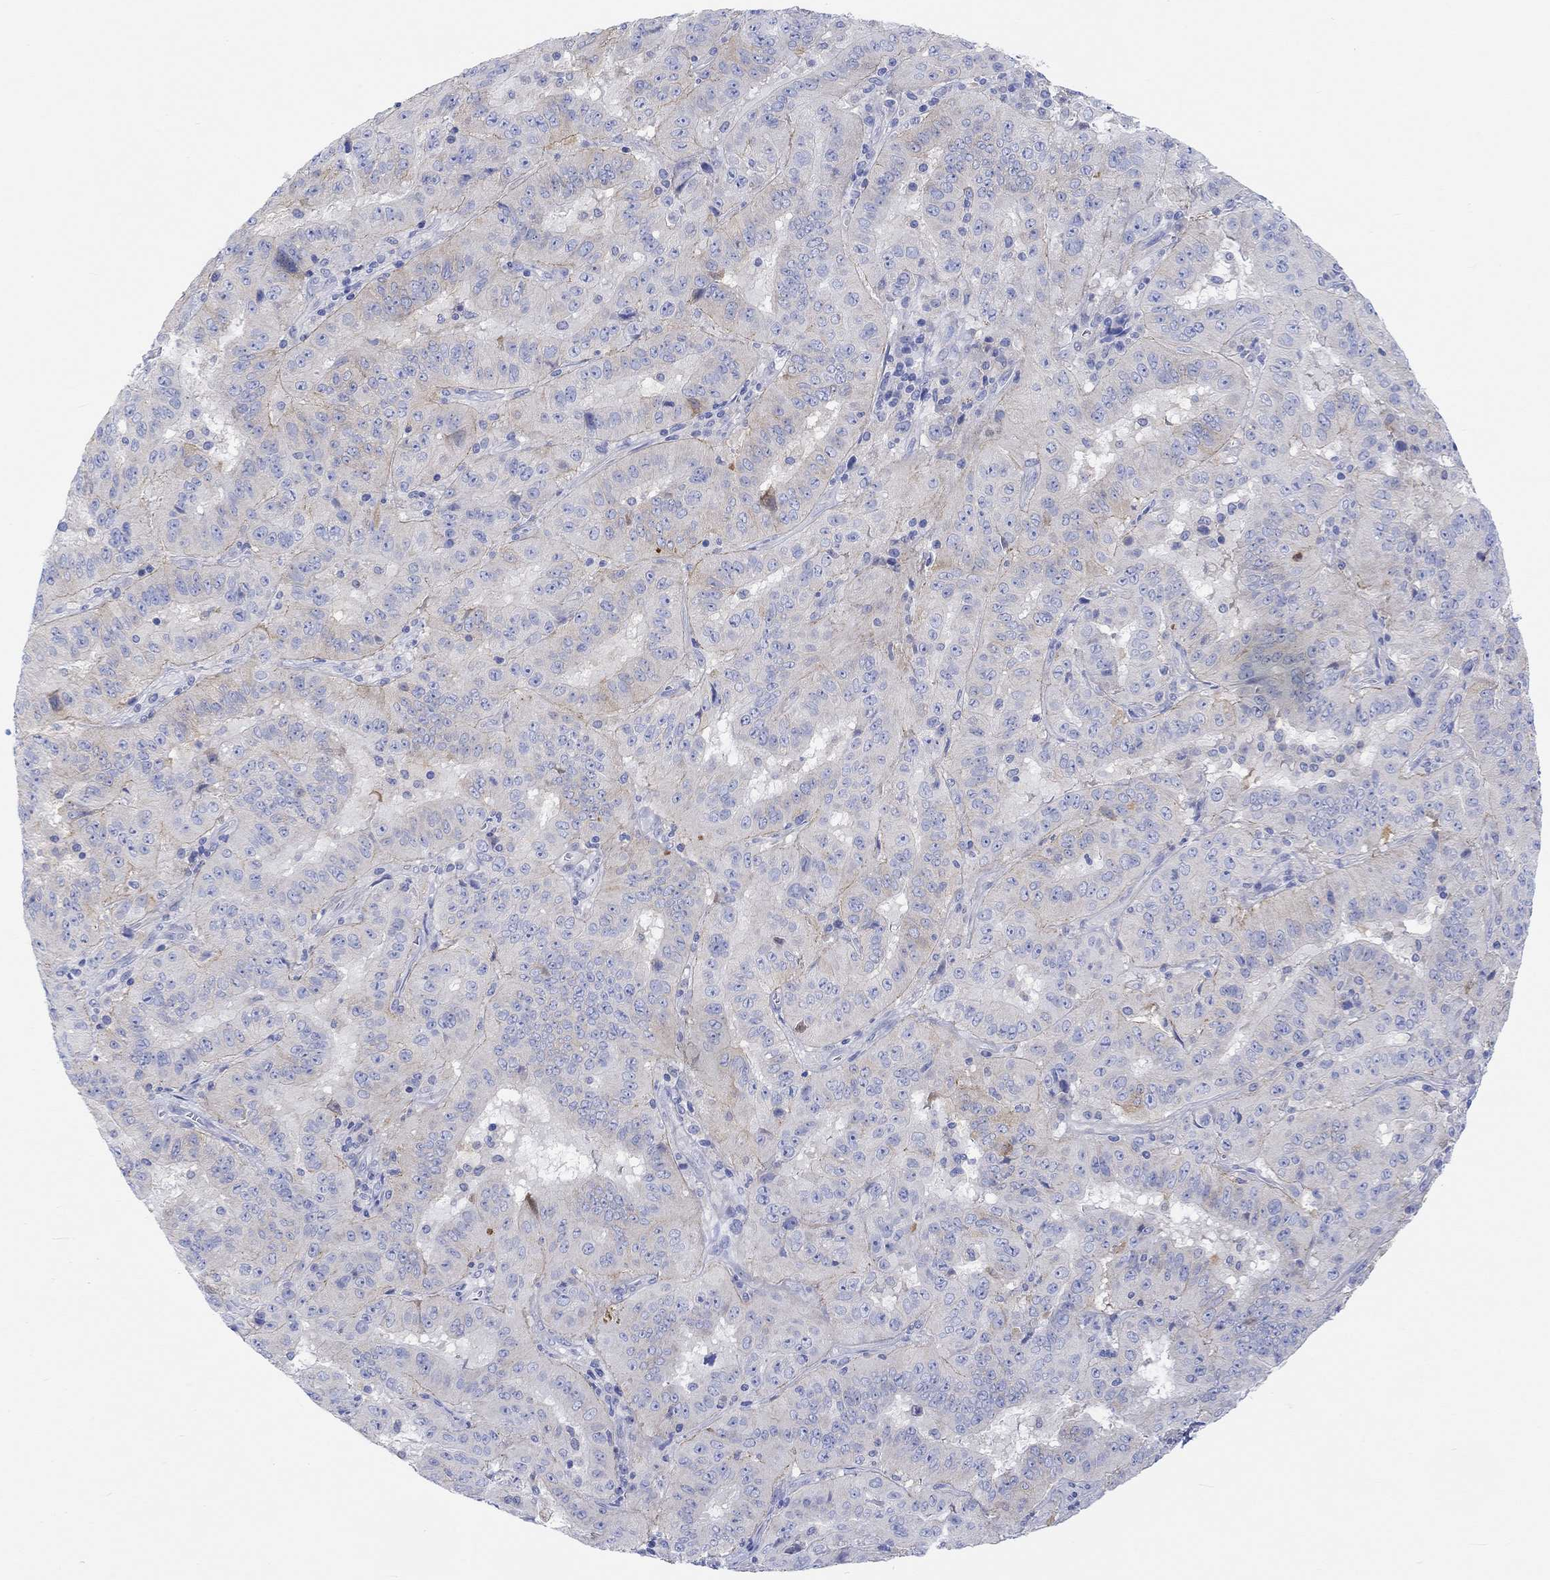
{"staining": {"intensity": "negative", "quantity": "none", "location": "none"}, "tissue": "pancreatic cancer", "cell_type": "Tumor cells", "image_type": "cancer", "snomed": [{"axis": "morphology", "description": "Adenocarcinoma, NOS"}, {"axis": "topography", "description": "Pancreas"}], "caption": "Immunohistochemical staining of pancreatic adenocarcinoma exhibits no significant expression in tumor cells.", "gene": "REEP6", "patient": {"sex": "male", "age": 63}}